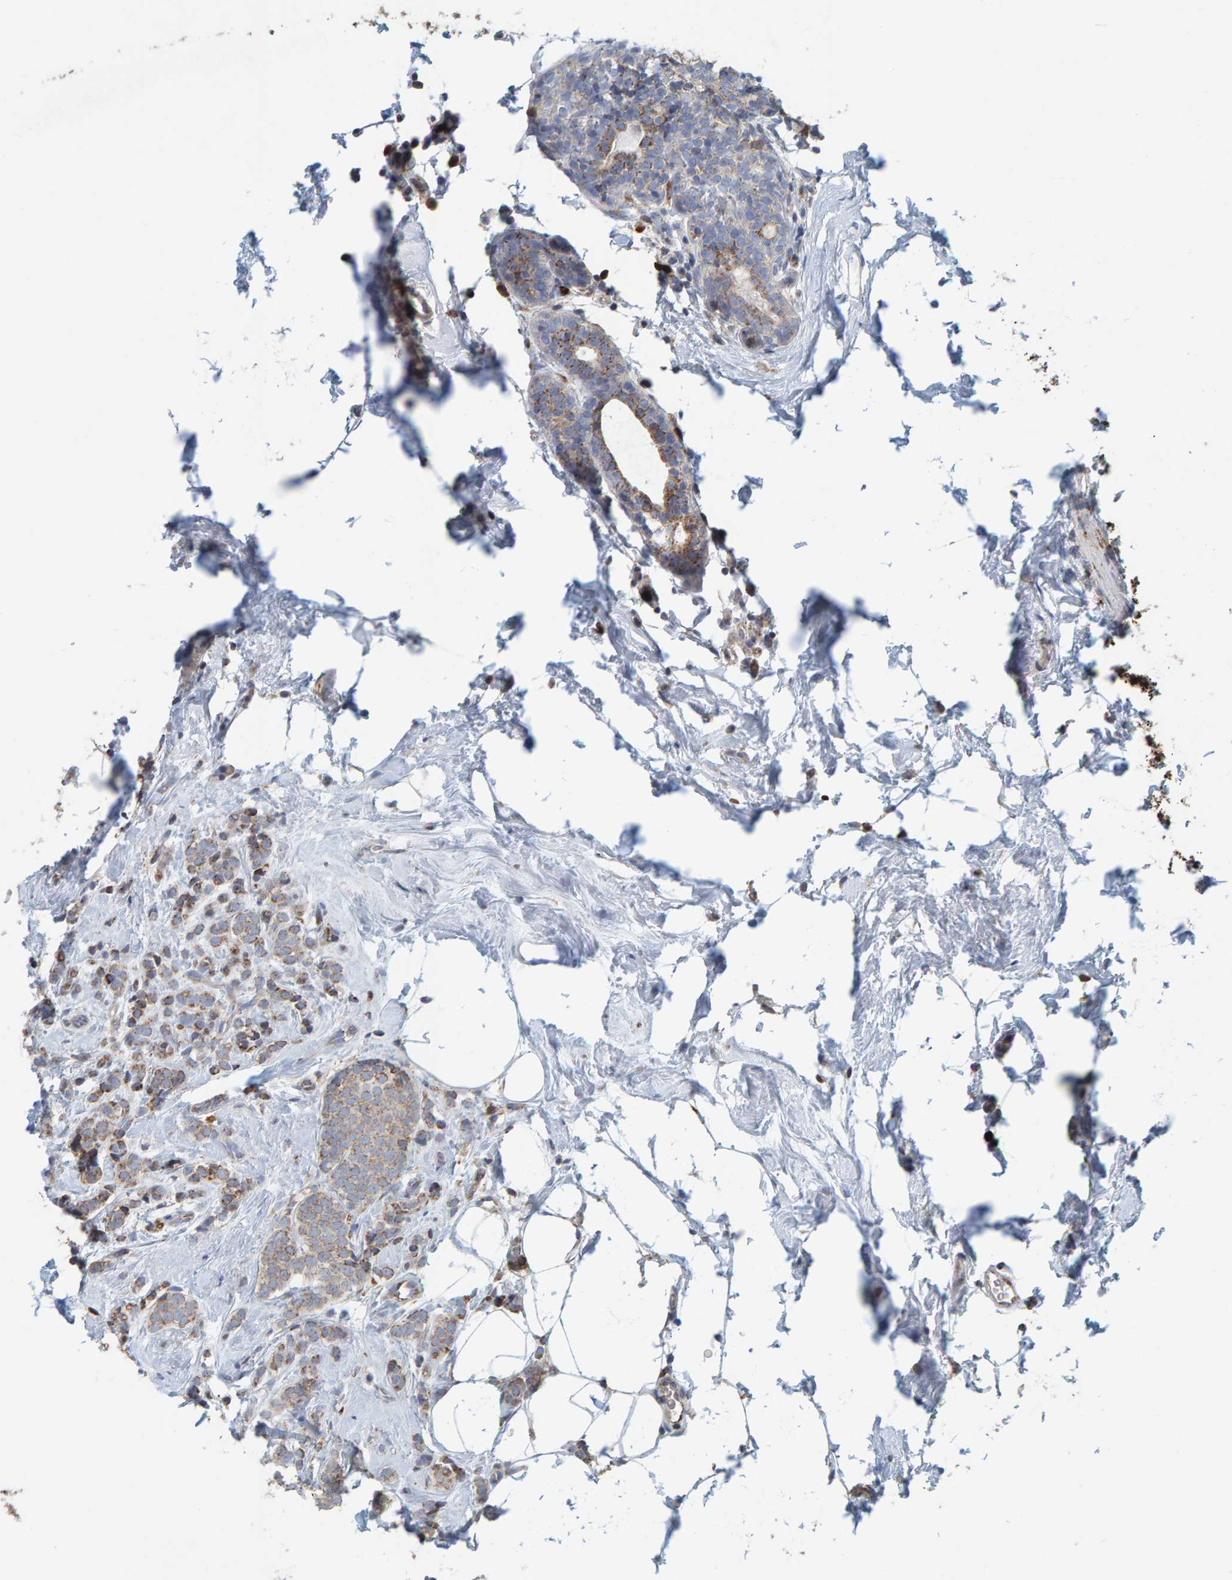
{"staining": {"intensity": "moderate", "quantity": ">75%", "location": "cytoplasmic/membranous"}, "tissue": "breast cancer", "cell_type": "Tumor cells", "image_type": "cancer", "snomed": [{"axis": "morphology", "description": "Lobular carcinoma, in situ"}, {"axis": "morphology", "description": "Lobular carcinoma"}, {"axis": "topography", "description": "Breast"}], "caption": "Tumor cells display moderate cytoplasmic/membranous expression in about >75% of cells in breast cancer.", "gene": "B9D1", "patient": {"sex": "female", "age": 41}}